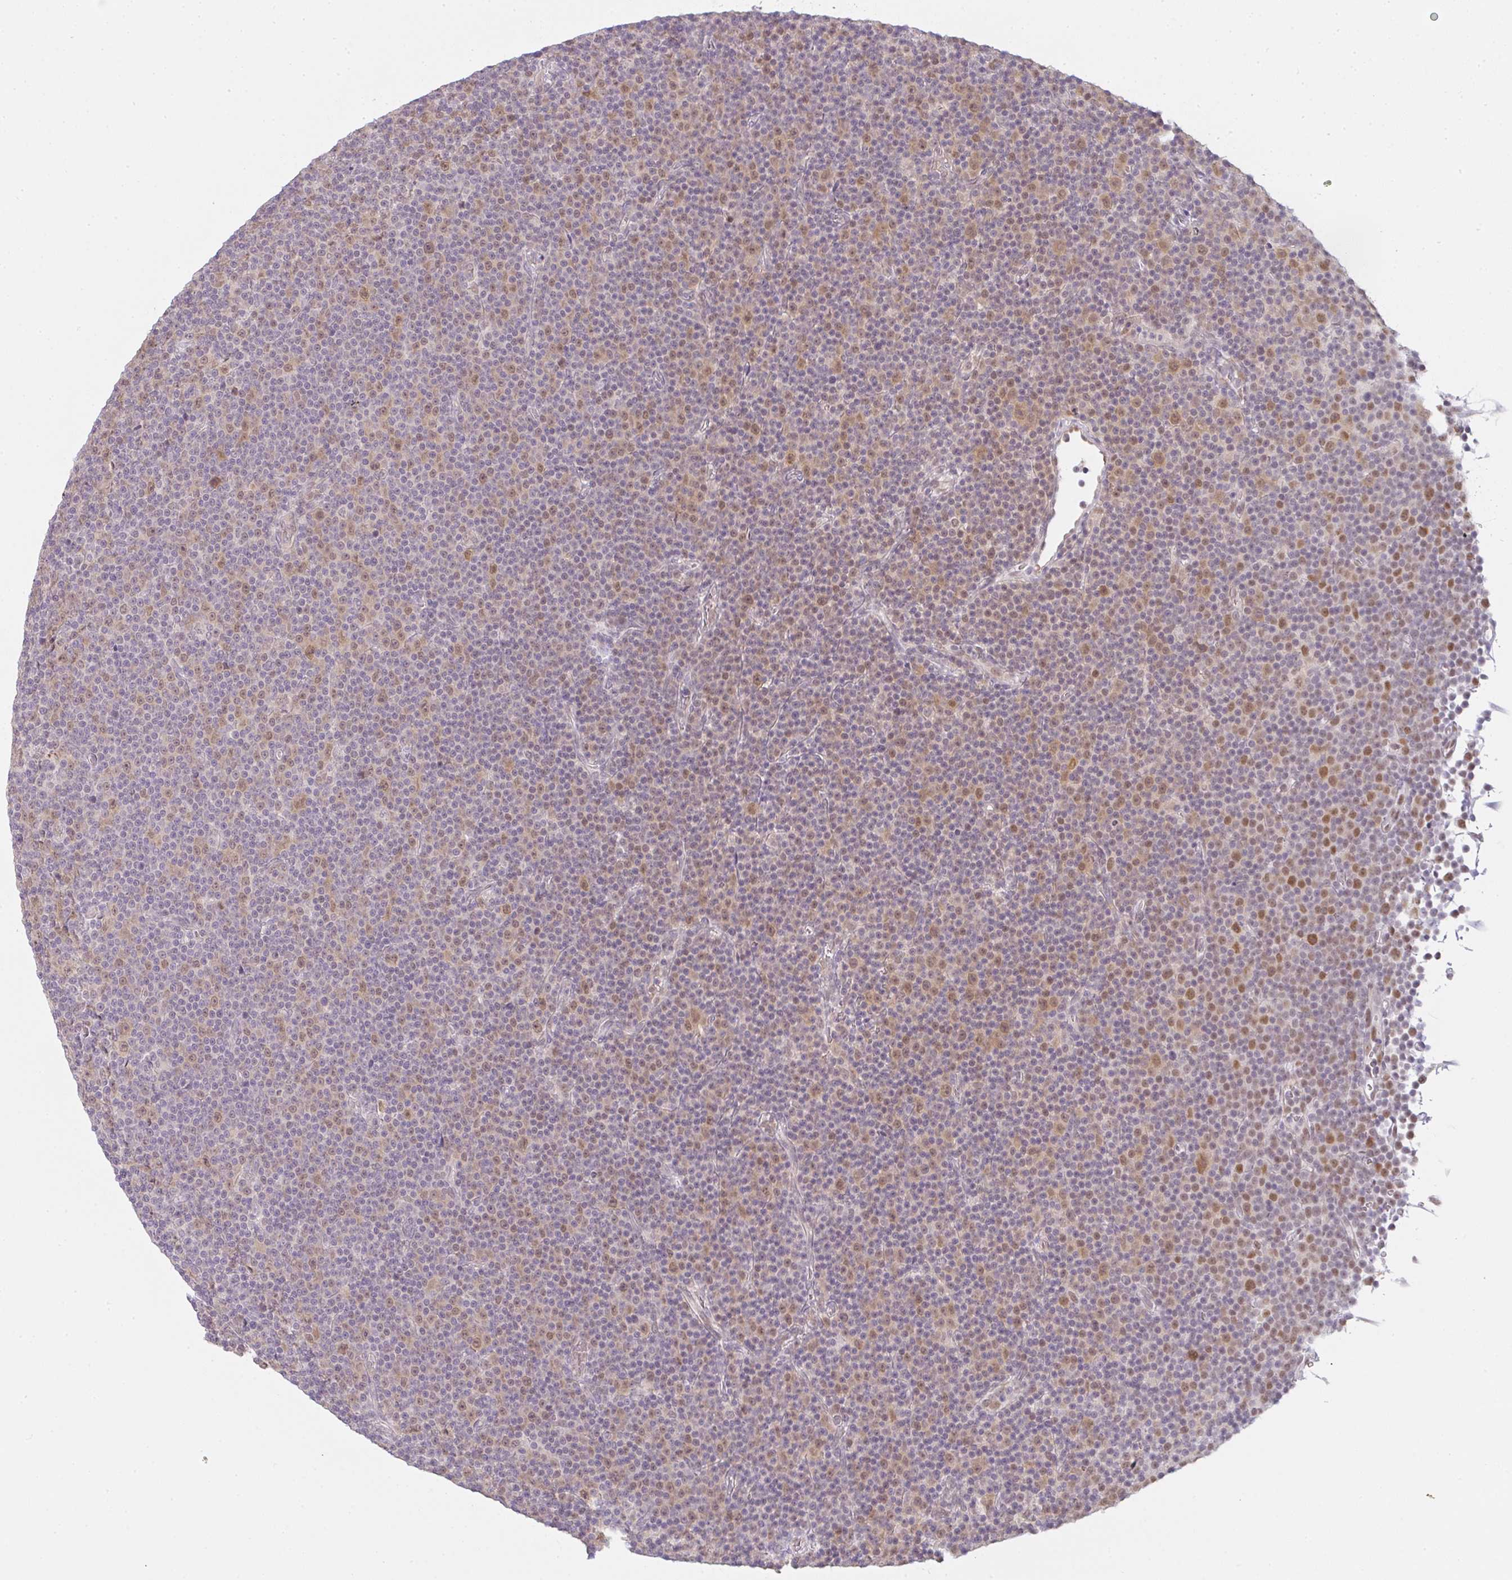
{"staining": {"intensity": "moderate", "quantity": "<25%", "location": "nuclear"}, "tissue": "lymphoma", "cell_type": "Tumor cells", "image_type": "cancer", "snomed": [{"axis": "morphology", "description": "Malignant lymphoma, non-Hodgkin's type, Low grade"}, {"axis": "topography", "description": "Lymph node"}], "caption": "A photomicrograph of malignant lymphoma, non-Hodgkin's type (low-grade) stained for a protein exhibits moderate nuclear brown staining in tumor cells.", "gene": "CSE1L", "patient": {"sex": "female", "age": 67}}